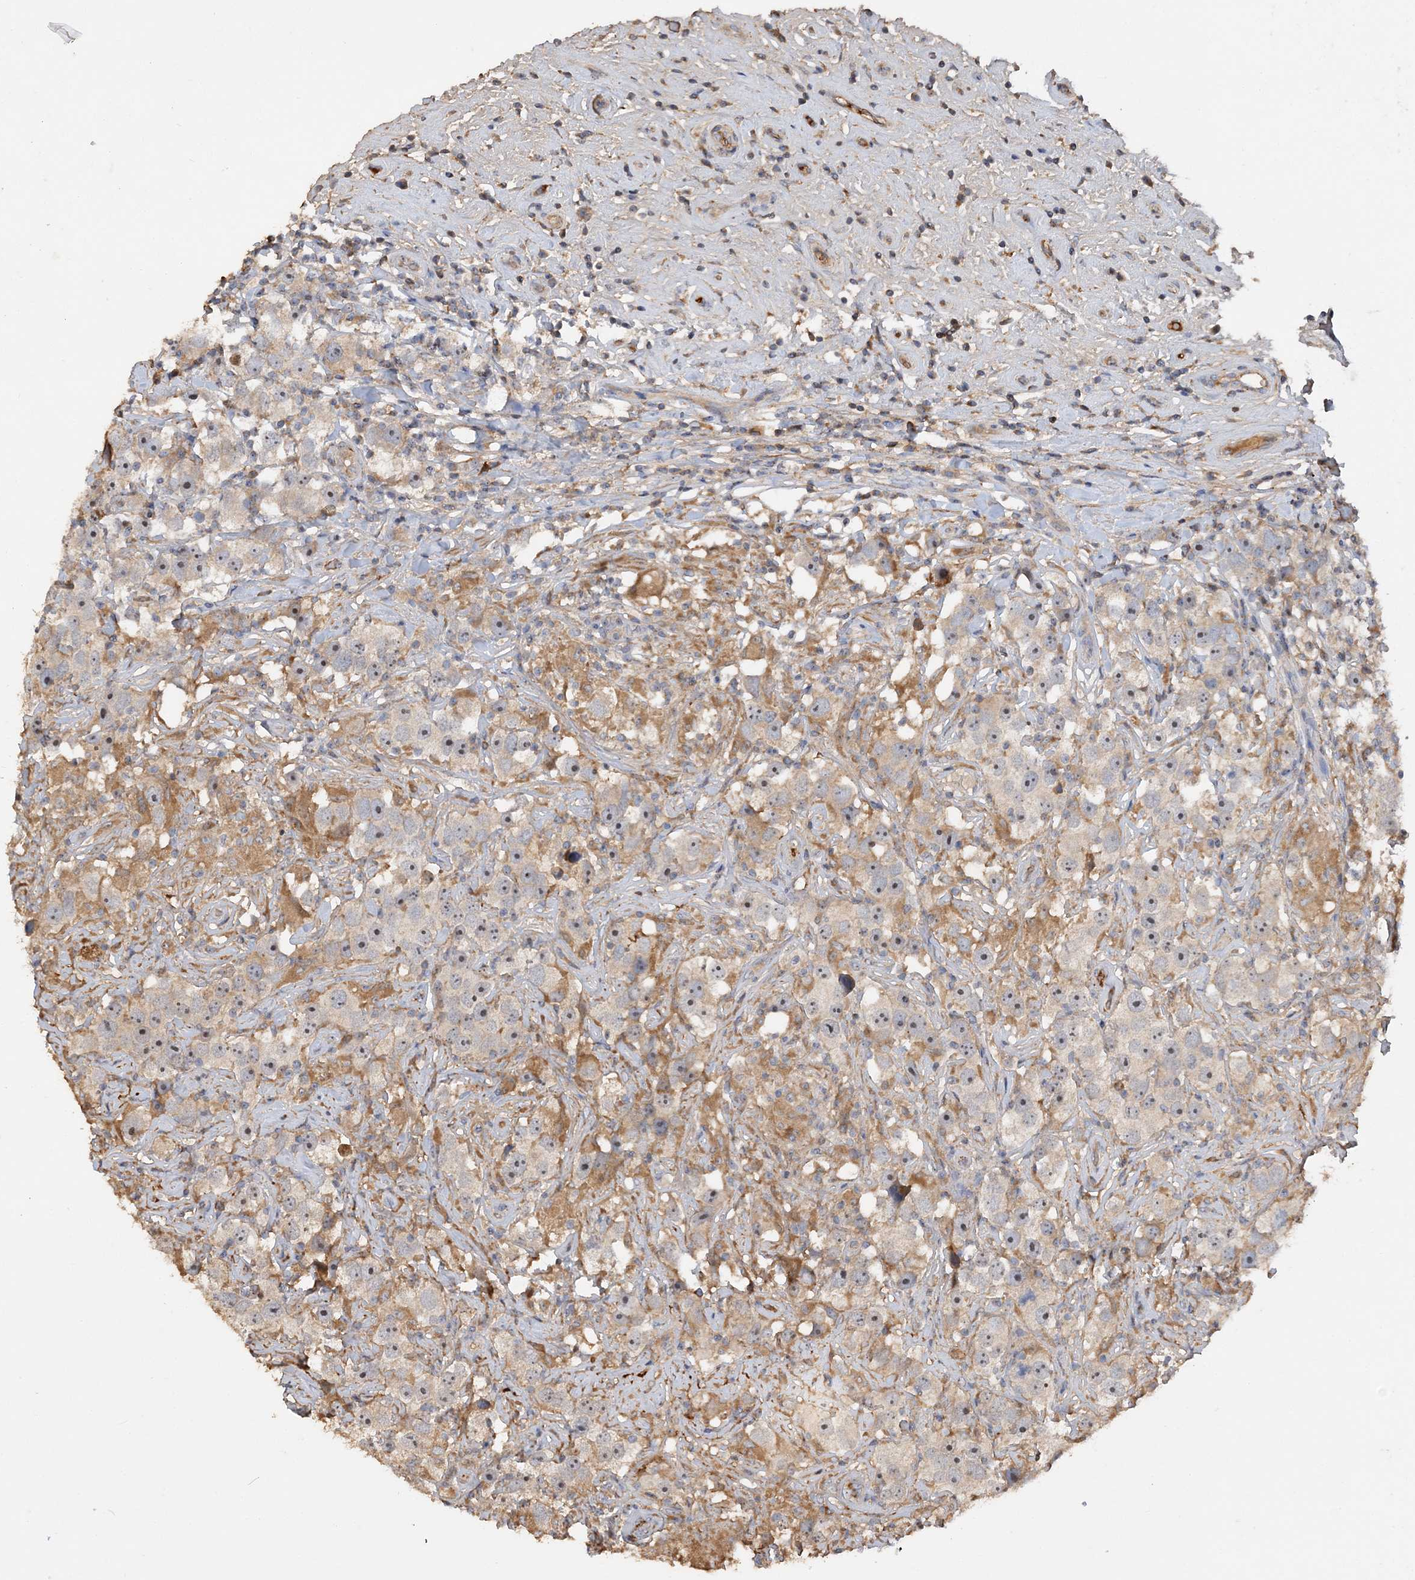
{"staining": {"intensity": "moderate", "quantity": ">75%", "location": "nuclear"}, "tissue": "testis cancer", "cell_type": "Tumor cells", "image_type": "cancer", "snomed": [{"axis": "morphology", "description": "Seminoma, NOS"}, {"axis": "topography", "description": "Testis"}], "caption": "Human testis cancer stained with a protein marker displays moderate staining in tumor cells.", "gene": "GRINA", "patient": {"sex": "male", "age": 49}}